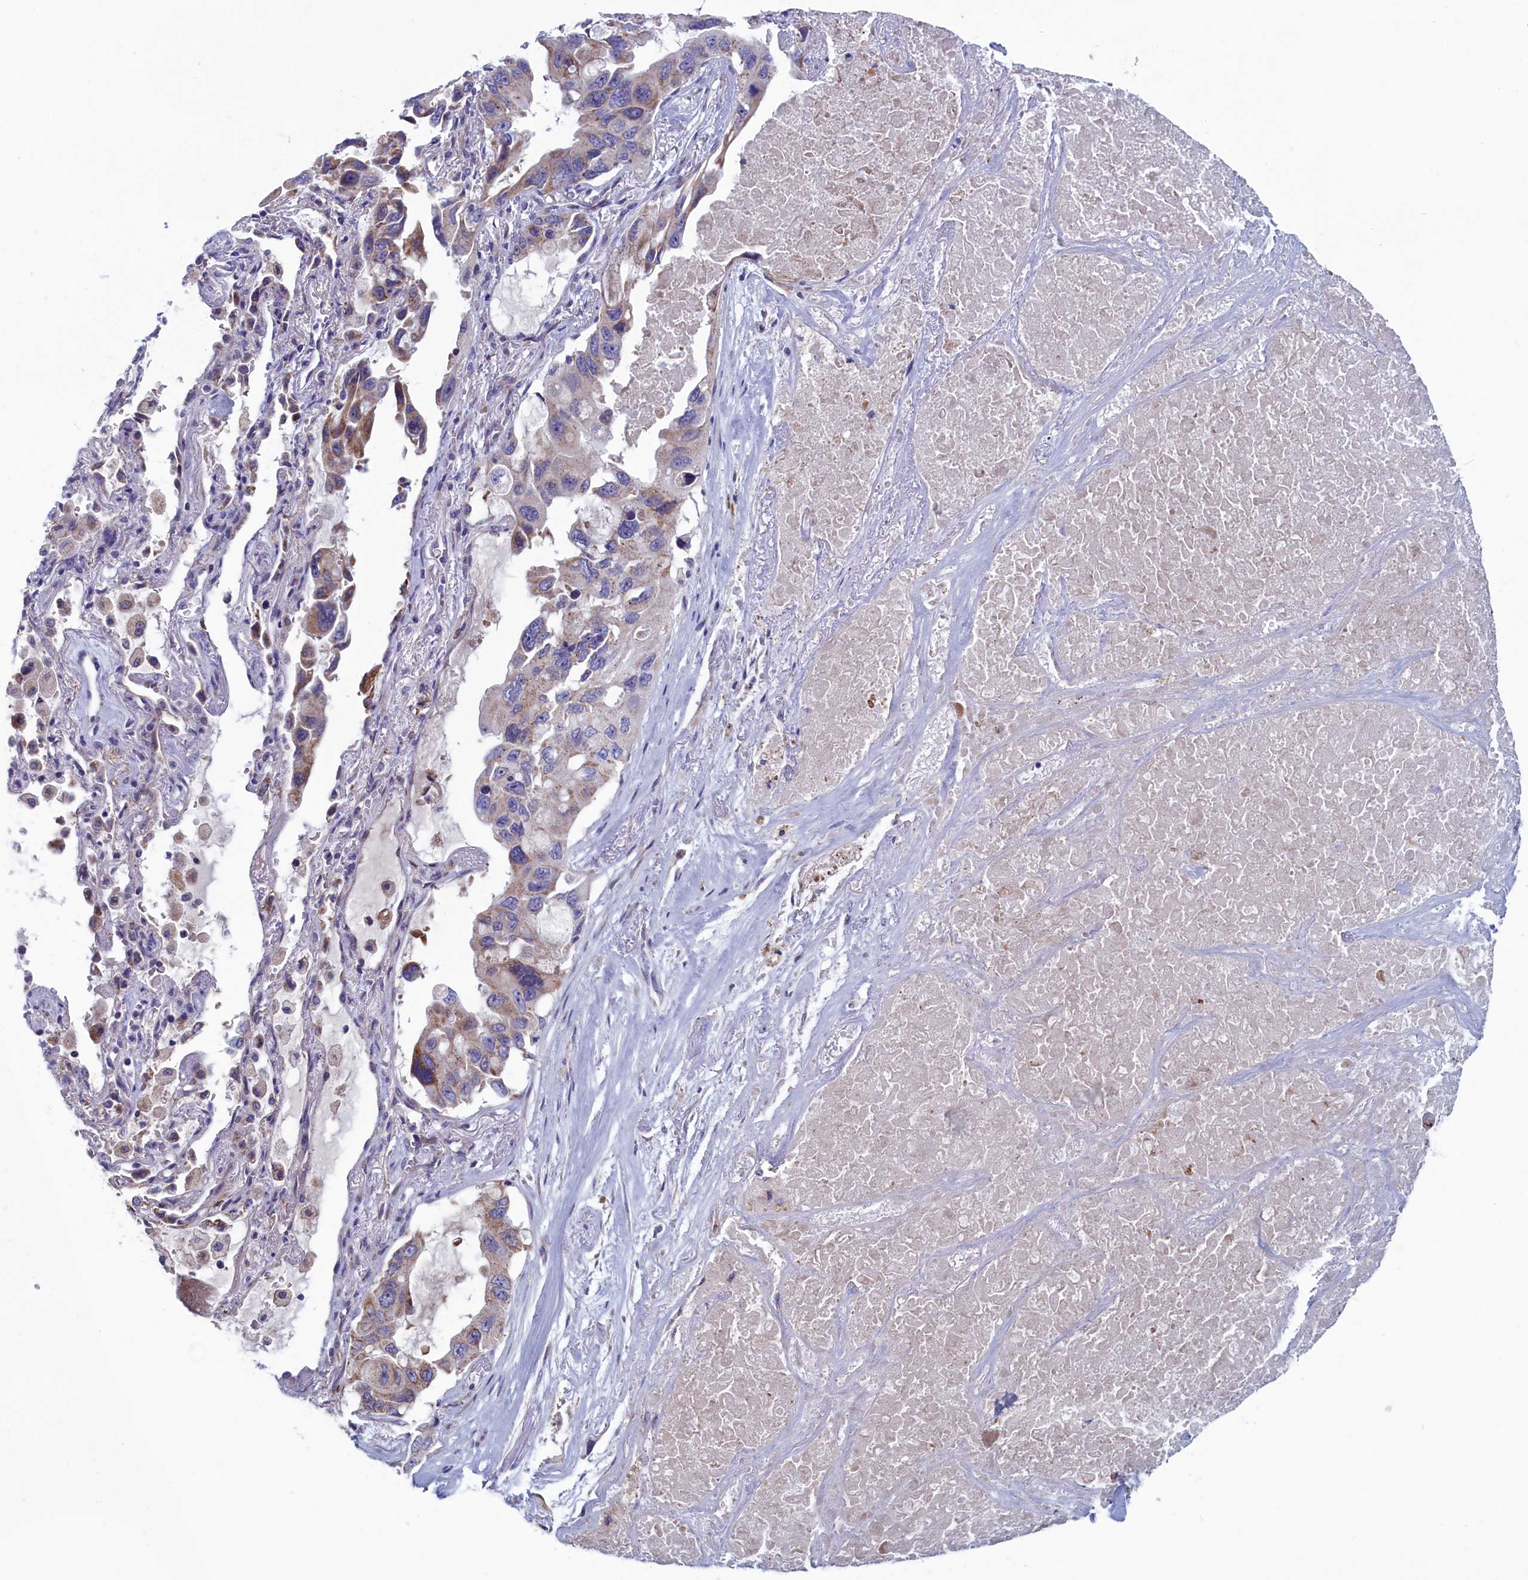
{"staining": {"intensity": "moderate", "quantity": "<25%", "location": "cytoplasmic/membranous"}, "tissue": "lung cancer", "cell_type": "Tumor cells", "image_type": "cancer", "snomed": [{"axis": "morphology", "description": "Squamous cell carcinoma, NOS"}, {"axis": "topography", "description": "Lung"}], "caption": "Lung cancer was stained to show a protein in brown. There is low levels of moderate cytoplasmic/membranous expression in about <25% of tumor cells.", "gene": "NIBAN3", "patient": {"sex": "female", "age": 73}}